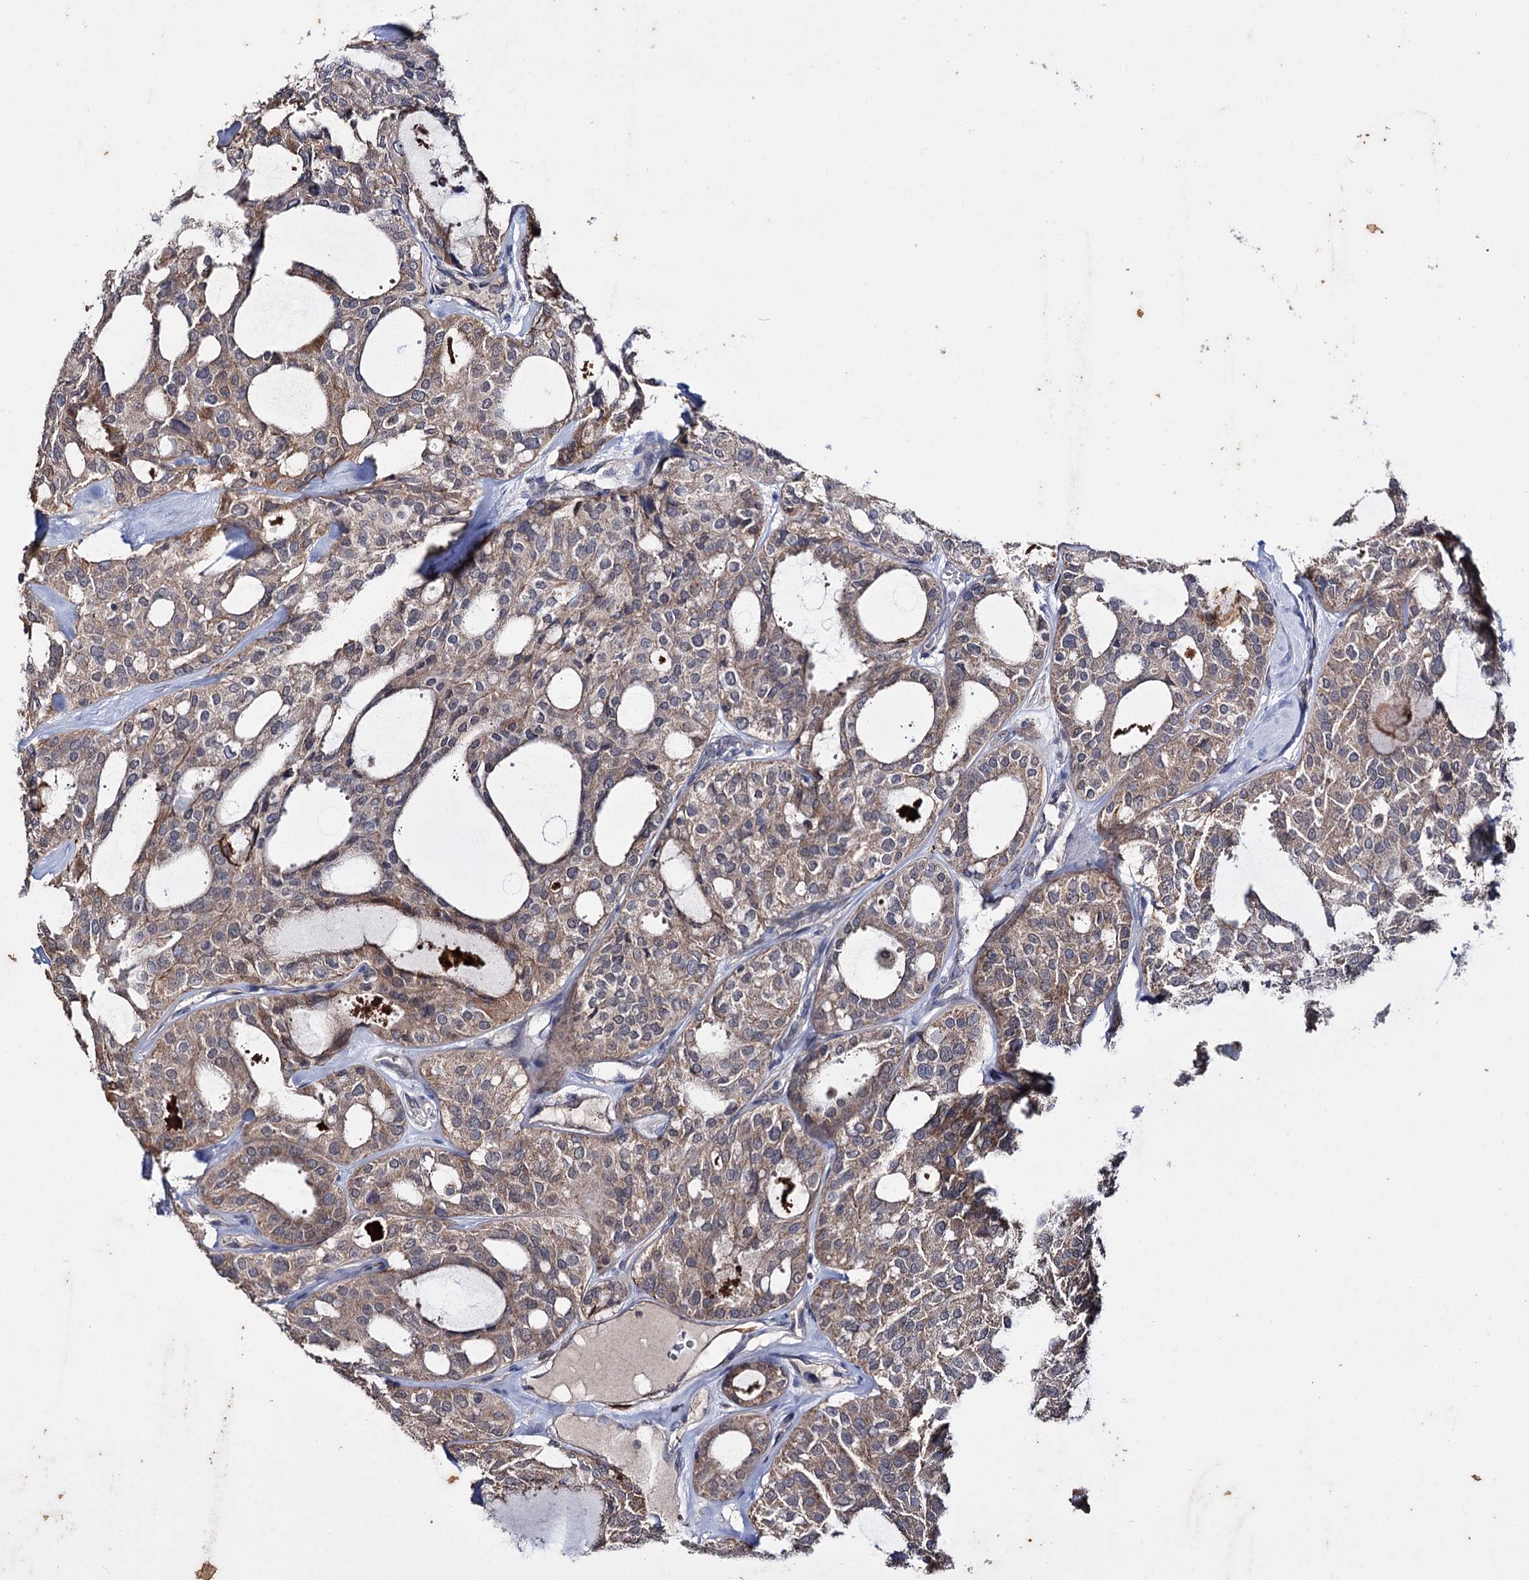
{"staining": {"intensity": "moderate", "quantity": ">75%", "location": "cytoplasmic/membranous"}, "tissue": "thyroid cancer", "cell_type": "Tumor cells", "image_type": "cancer", "snomed": [{"axis": "morphology", "description": "Follicular adenoma carcinoma, NOS"}, {"axis": "topography", "description": "Thyroid gland"}], "caption": "High-power microscopy captured an IHC photomicrograph of follicular adenoma carcinoma (thyroid), revealing moderate cytoplasmic/membranous positivity in about >75% of tumor cells. Immunohistochemistry (ihc) stains the protein of interest in brown and the nuclei are stained blue.", "gene": "CLPB", "patient": {"sex": "male", "age": 75}}